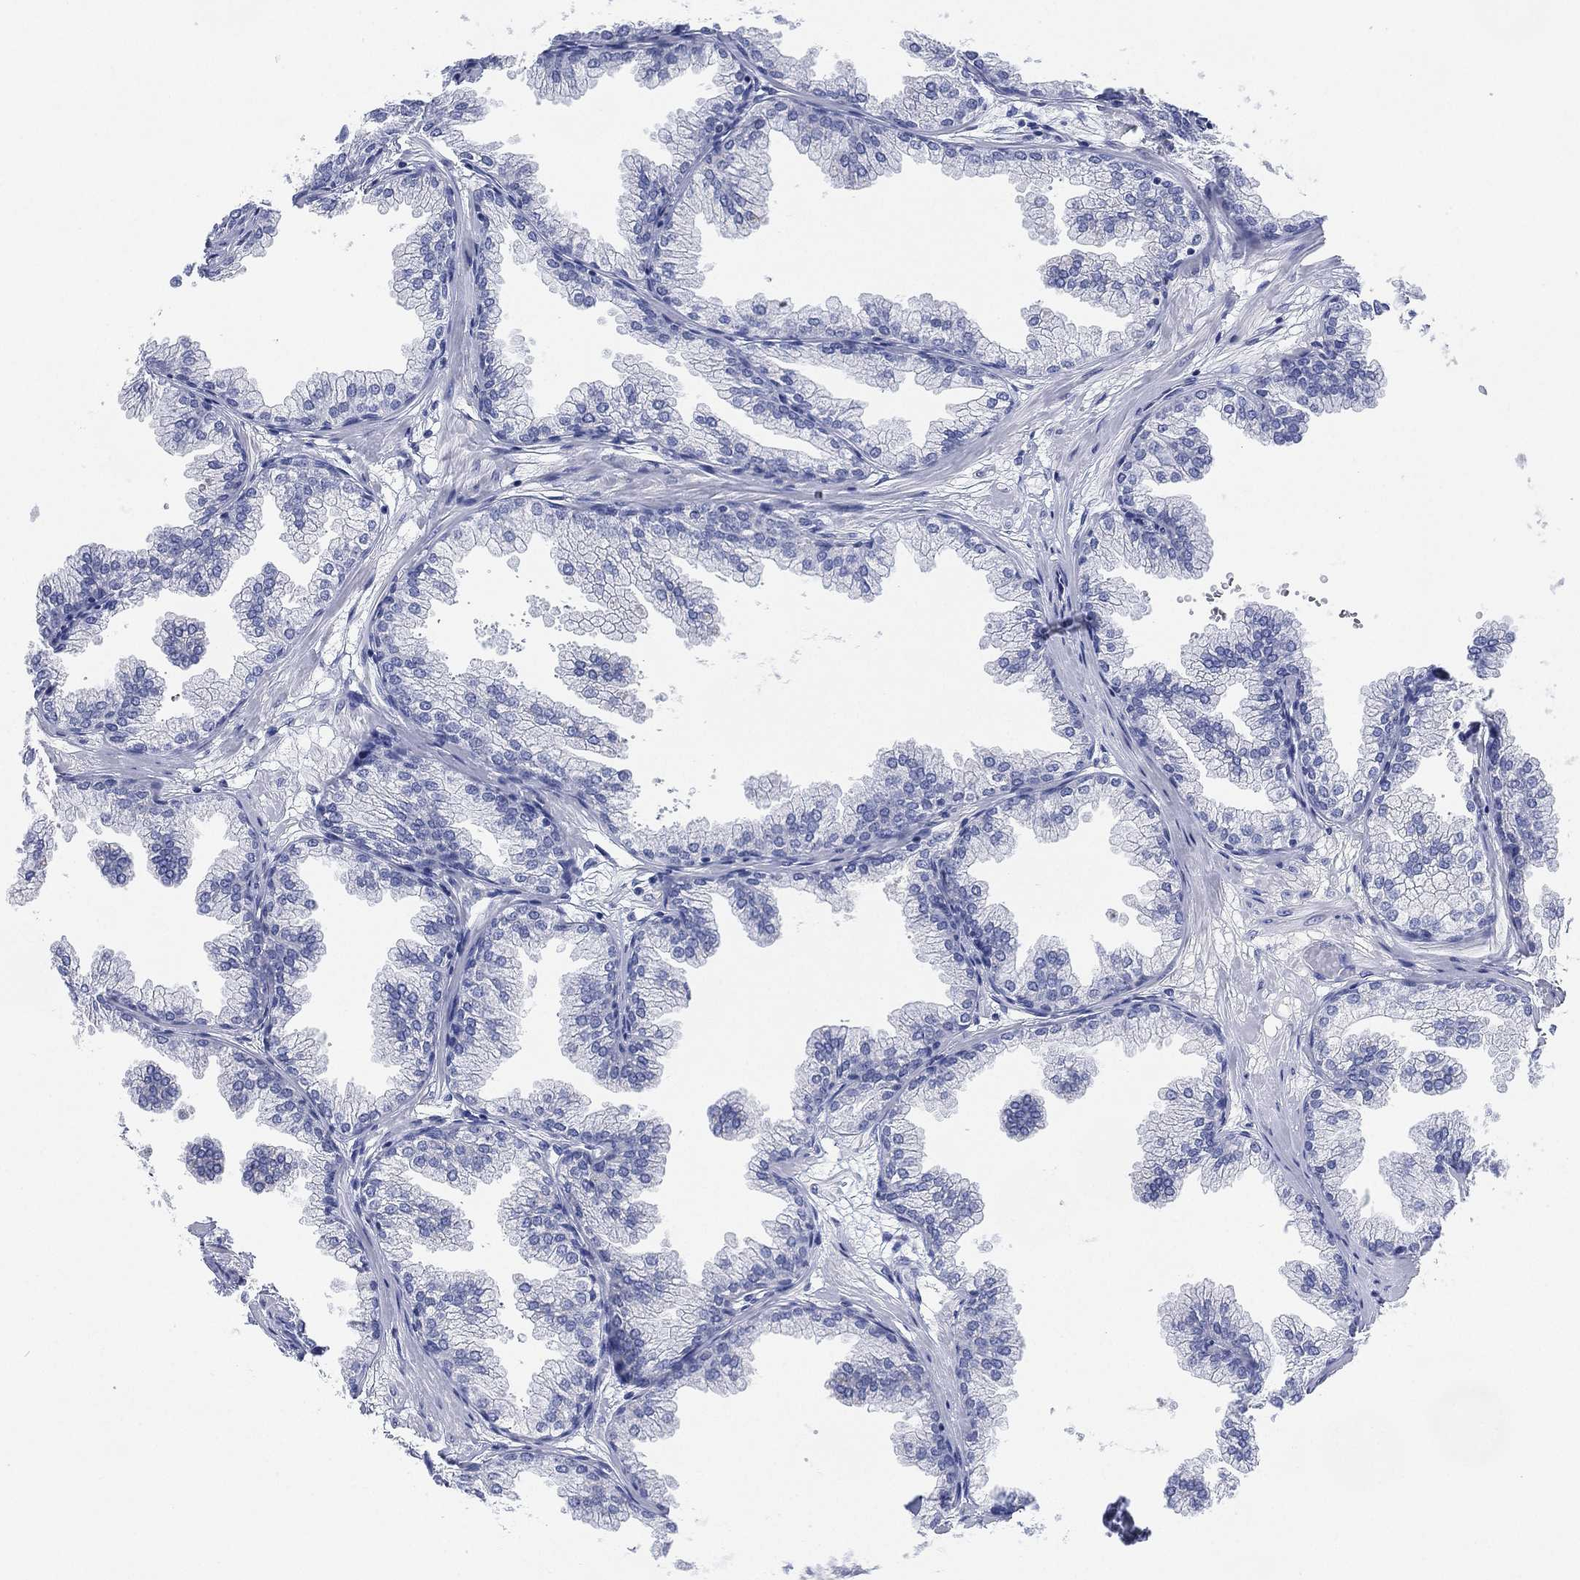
{"staining": {"intensity": "negative", "quantity": "none", "location": "none"}, "tissue": "prostate", "cell_type": "Glandular cells", "image_type": "normal", "snomed": [{"axis": "morphology", "description": "Normal tissue, NOS"}, {"axis": "topography", "description": "Prostate"}], "caption": "This is an IHC micrograph of benign prostate. There is no staining in glandular cells.", "gene": "ADAD2", "patient": {"sex": "male", "age": 37}}